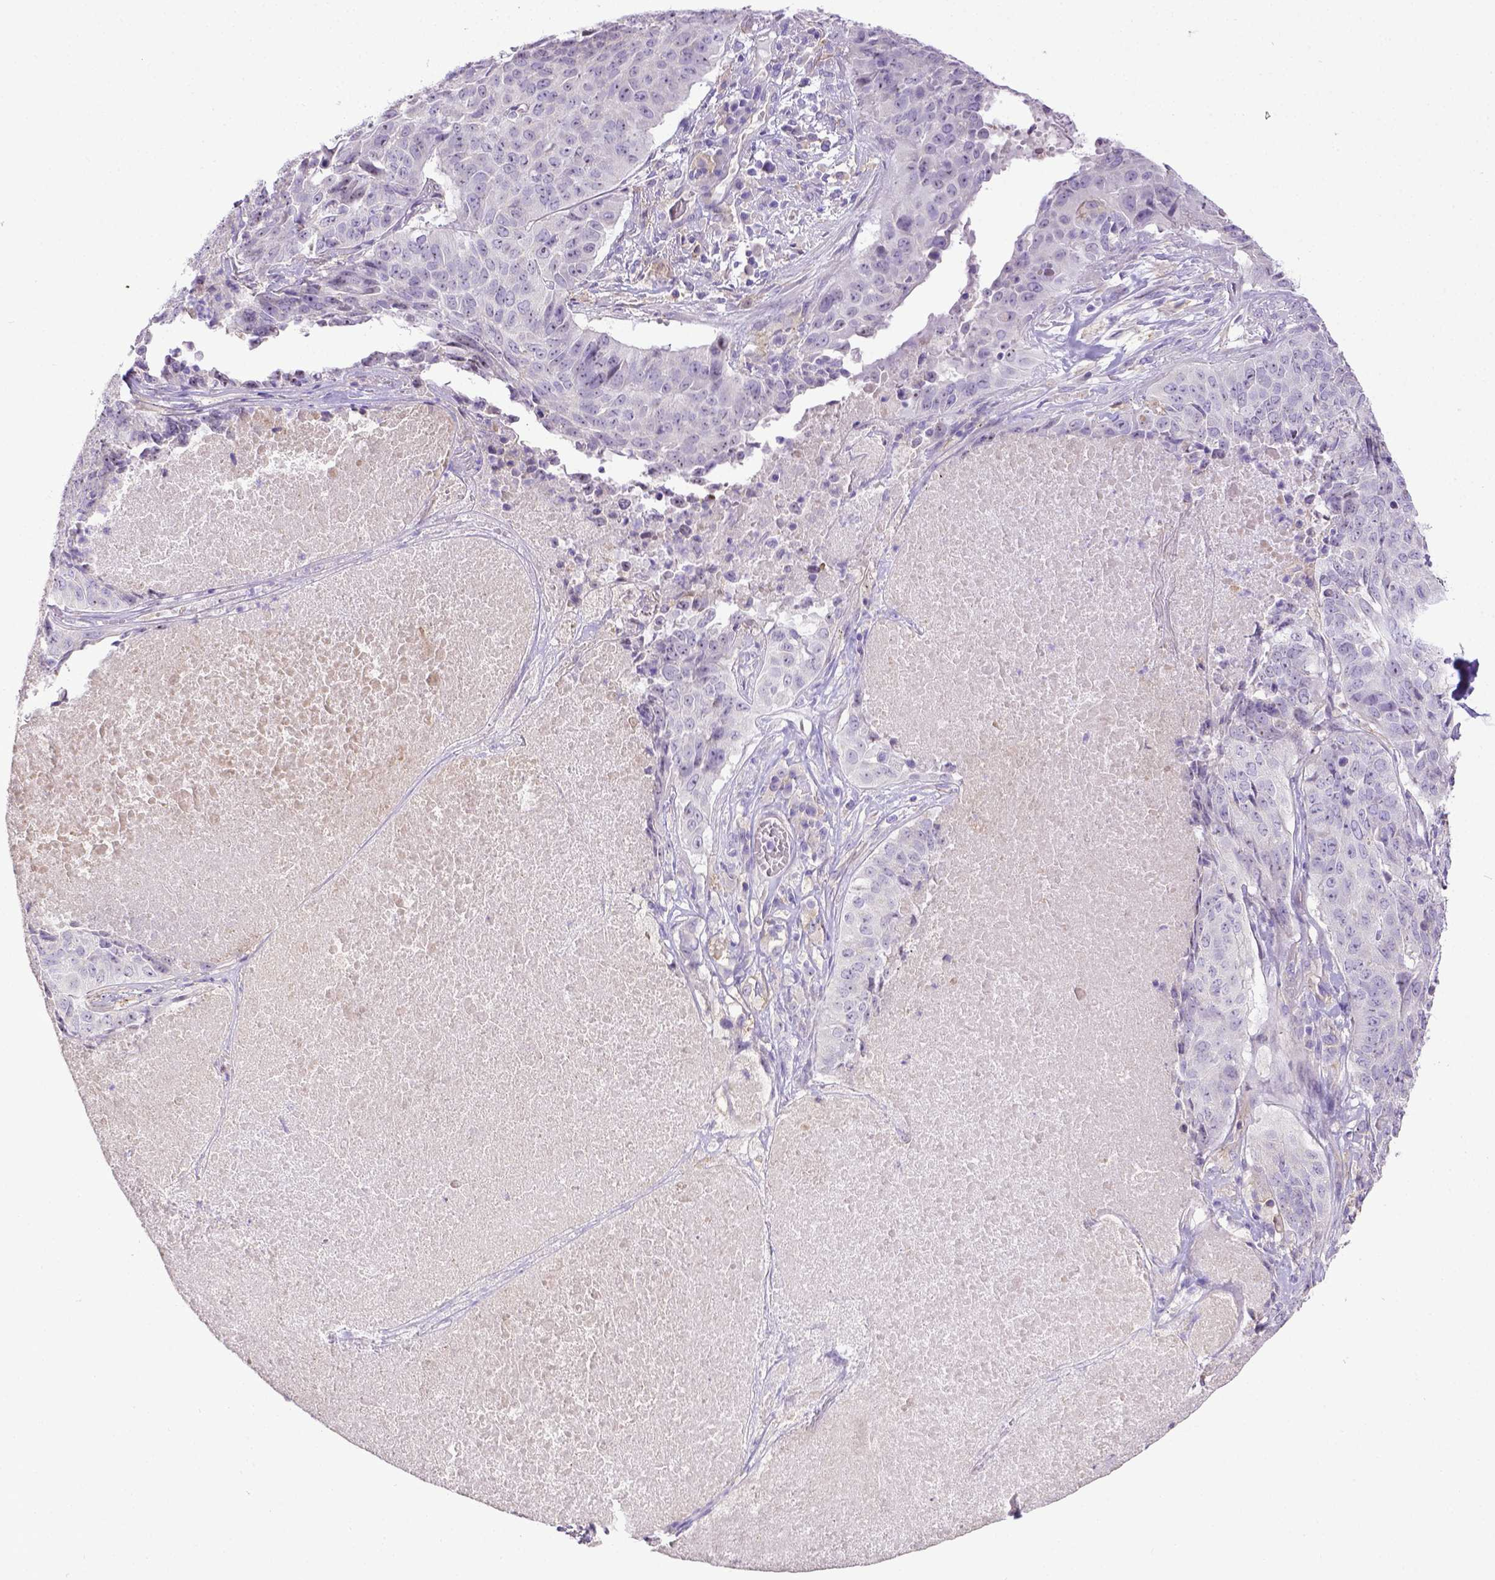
{"staining": {"intensity": "negative", "quantity": "none", "location": "none"}, "tissue": "lung cancer", "cell_type": "Tumor cells", "image_type": "cancer", "snomed": [{"axis": "morphology", "description": "Normal tissue, NOS"}, {"axis": "morphology", "description": "Squamous cell carcinoma, NOS"}, {"axis": "topography", "description": "Bronchus"}, {"axis": "topography", "description": "Lung"}], "caption": "High magnification brightfield microscopy of squamous cell carcinoma (lung) stained with DAB (brown) and counterstained with hematoxylin (blue): tumor cells show no significant expression.", "gene": "CD40", "patient": {"sex": "male", "age": 64}}